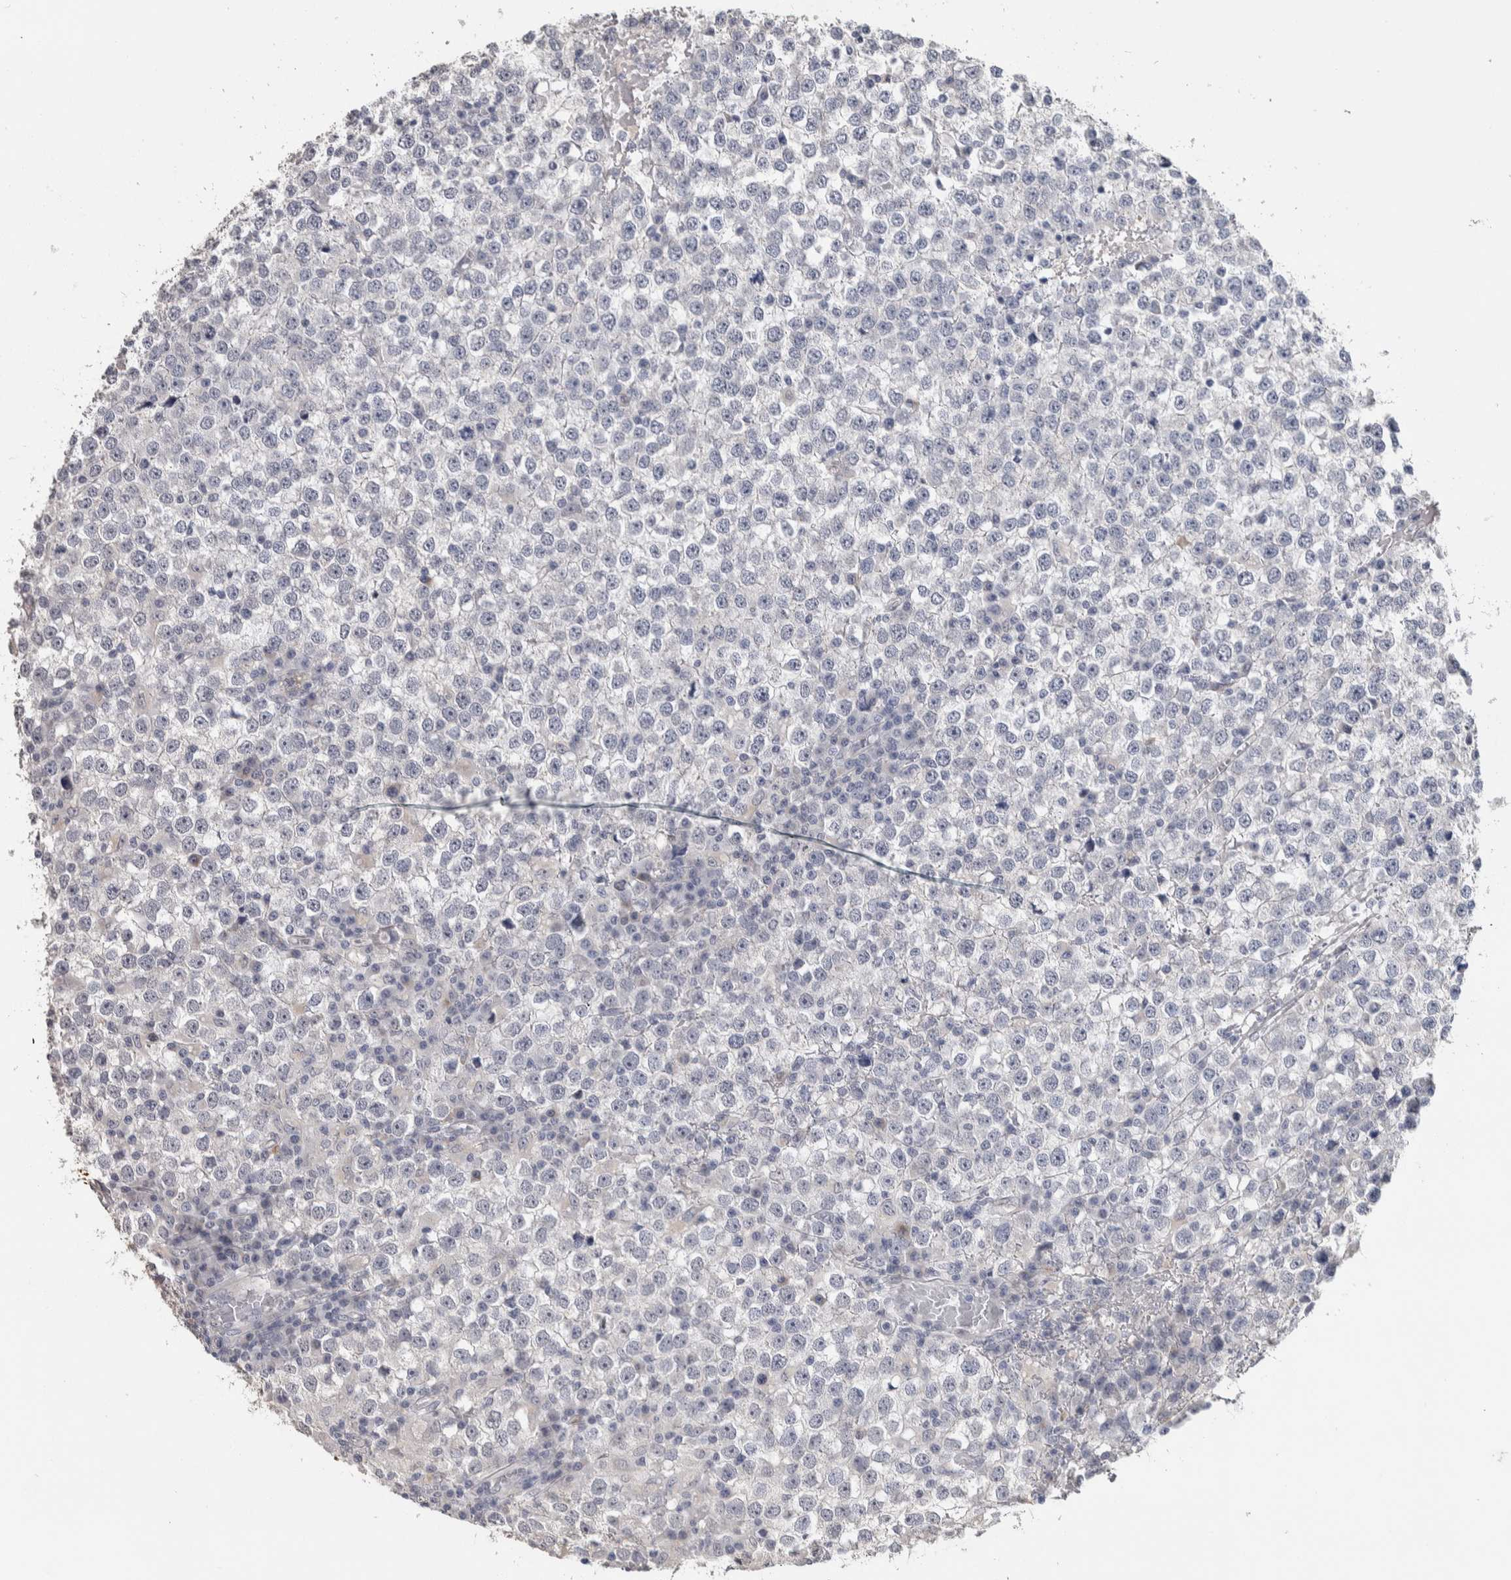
{"staining": {"intensity": "negative", "quantity": "none", "location": "none"}, "tissue": "testis cancer", "cell_type": "Tumor cells", "image_type": "cancer", "snomed": [{"axis": "morphology", "description": "Seminoma, NOS"}, {"axis": "topography", "description": "Testis"}], "caption": "Protein analysis of seminoma (testis) exhibits no significant staining in tumor cells.", "gene": "TMEM102", "patient": {"sex": "male", "age": 65}}